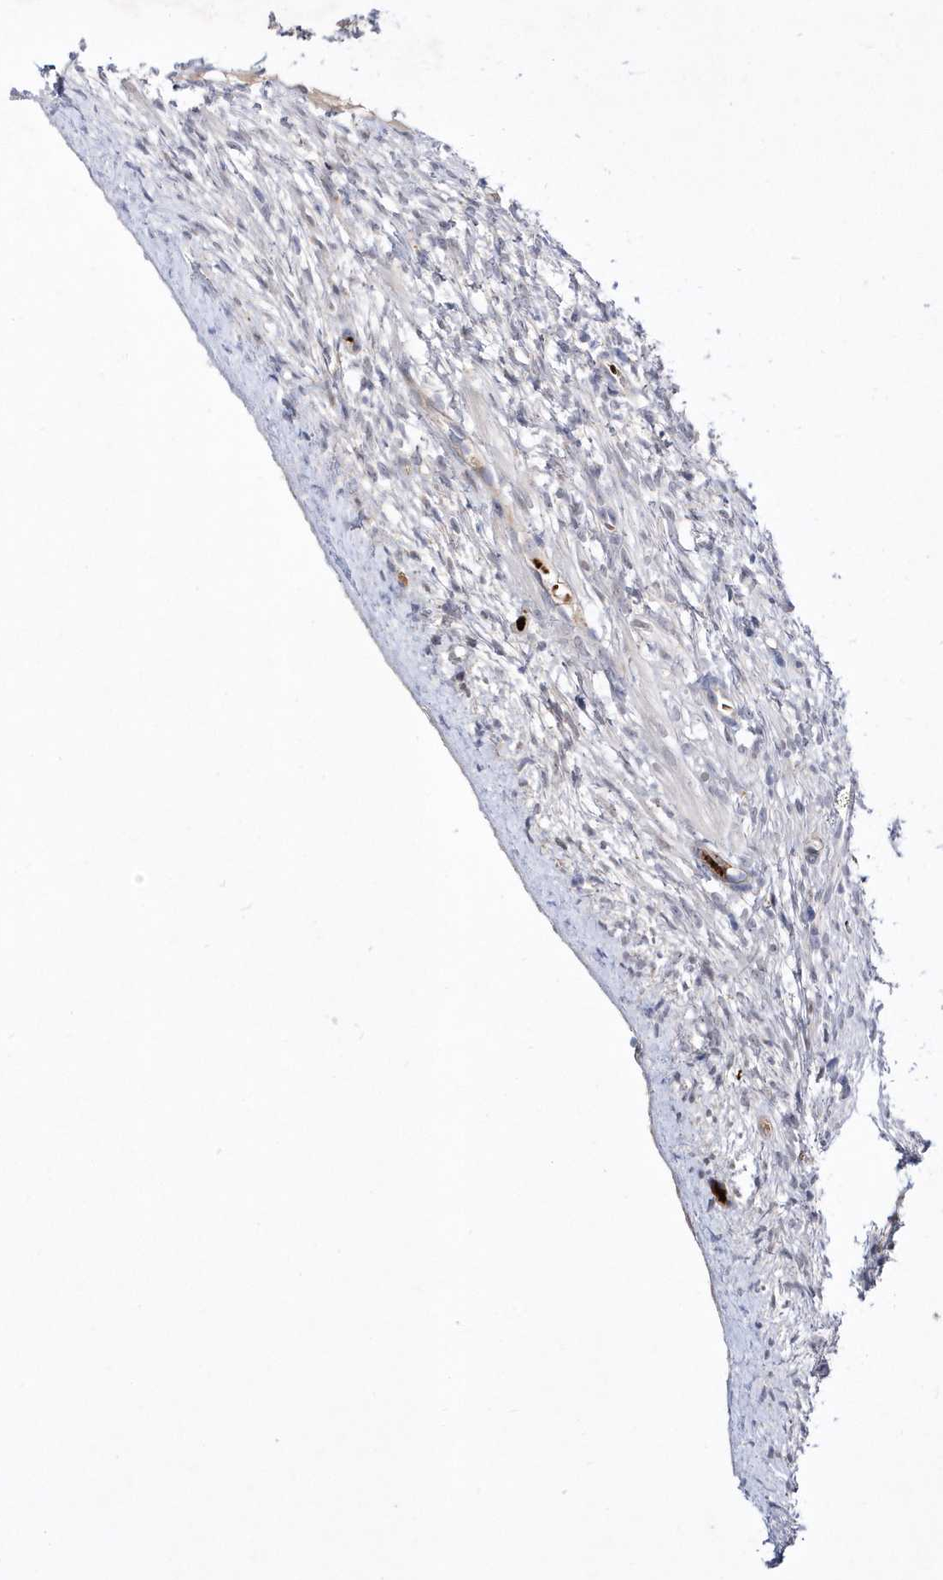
{"staining": {"intensity": "weak", "quantity": ">75%", "location": "cytoplasmic/membranous"}, "tissue": "ovary", "cell_type": "Follicle cells", "image_type": "normal", "snomed": [{"axis": "morphology", "description": "Normal tissue, NOS"}, {"axis": "topography", "description": "Ovary"}], "caption": "Follicle cells exhibit low levels of weak cytoplasmic/membranous positivity in approximately >75% of cells in unremarkable ovary. The protein is shown in brown color, while the nuclei are stained blue.", "gene": "ZNF875", "patient": {"sex": "female", "age": 33}}